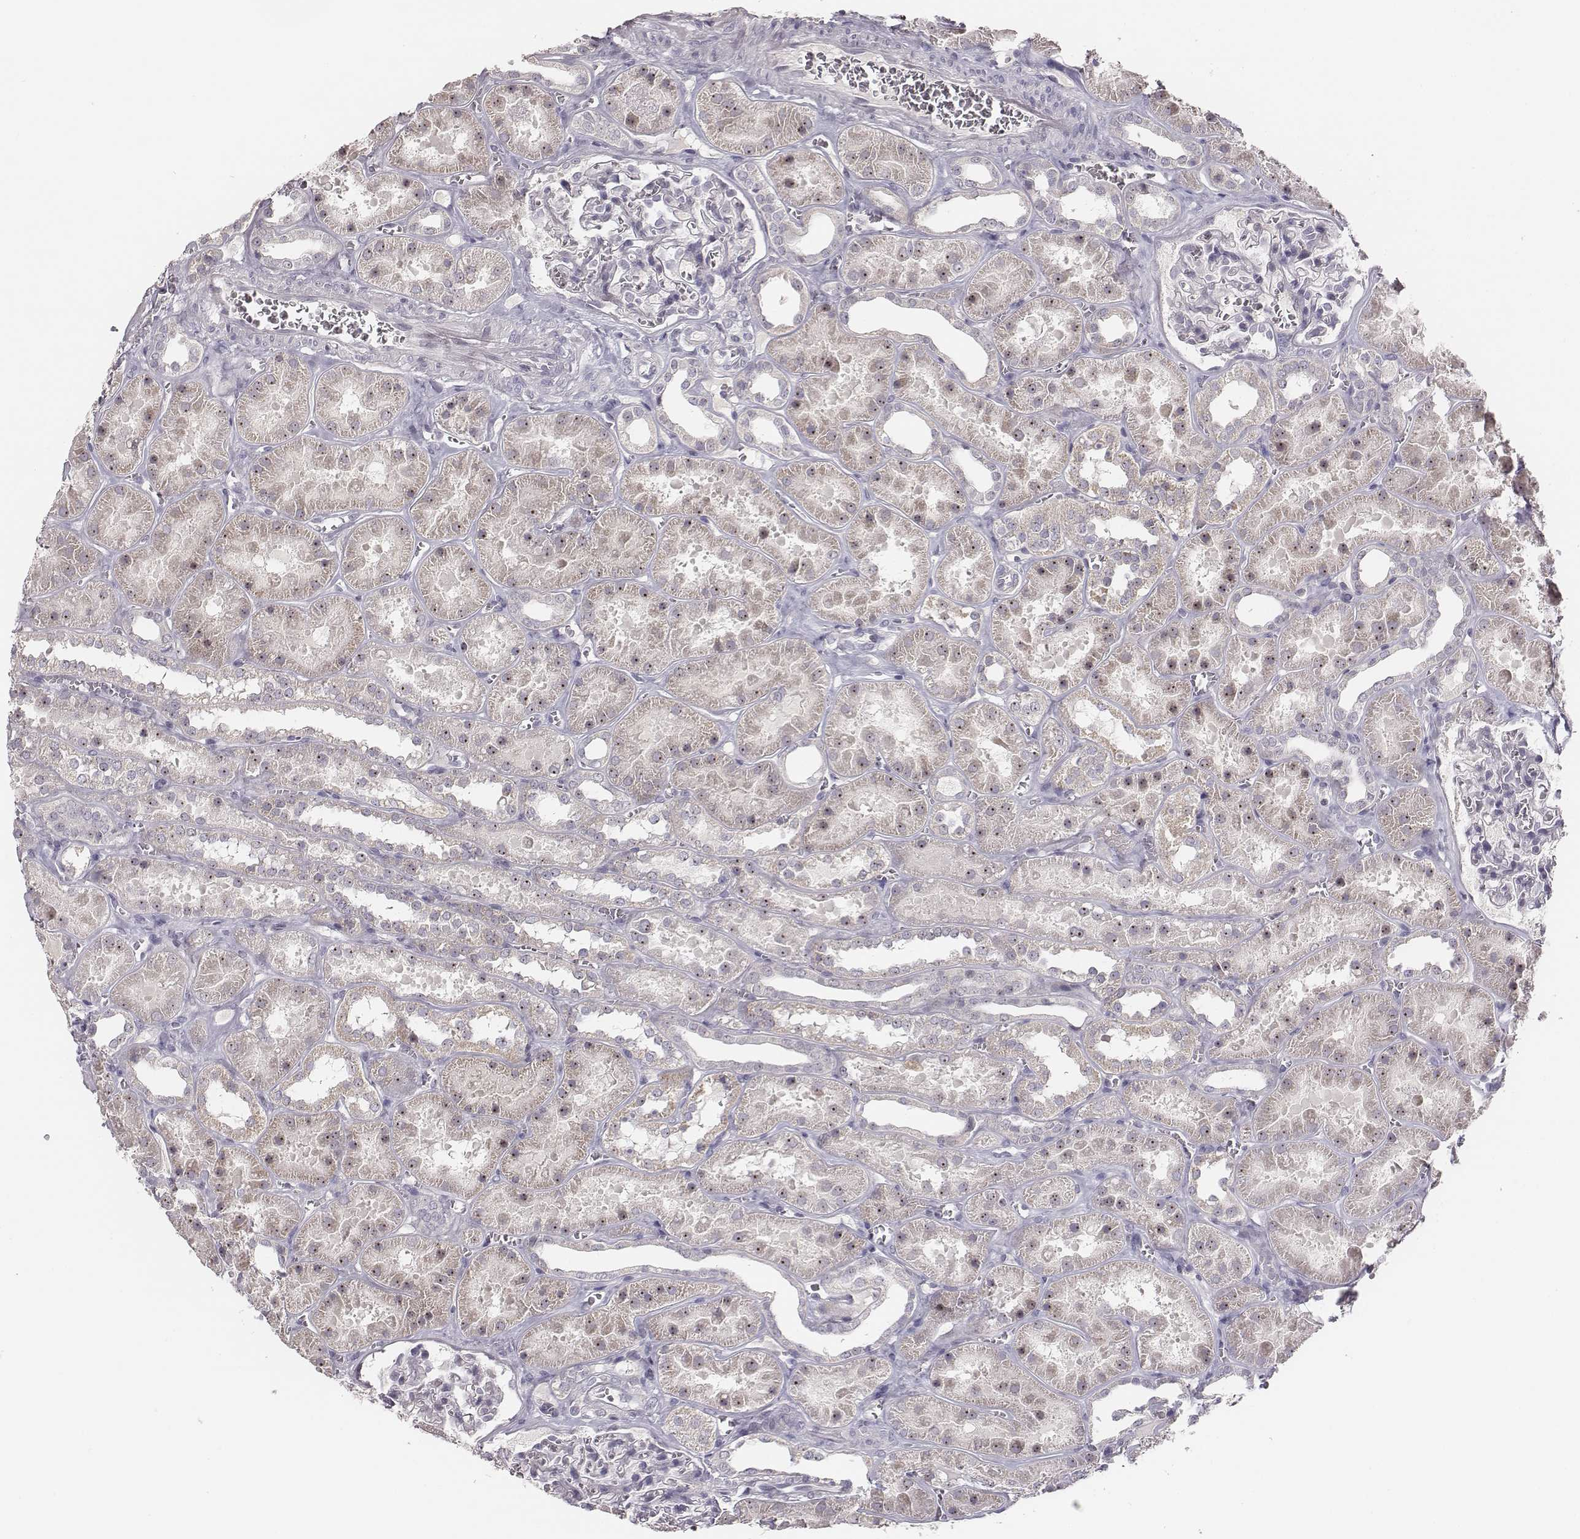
{"staining": {"intensity": "negative", "quantity": "none", "location": "none"}, "tissue": "kidney", "cell_type": "Cells in glomeruli", "image_type": "normal", "snomed": [{"axis": "morphology", "description": "Normal tissue, NOS"}, {"axis": "topography", "description": "Kidney"}], "caption": "Immunohistochemistry (IHC) histopathology image of unremarkable kidney stained for a protein (brown), which exhibits no staining in cells in glomeruli. The staining was performed using DAB (3,3'-diaminobenzidine) to visualize the protein expression in brown, while the nuclei were stained in blue with hematoxylin (Magnification: 20x).", "gene": "NIFK", "patient": {"sex": "female", "age": 41}}